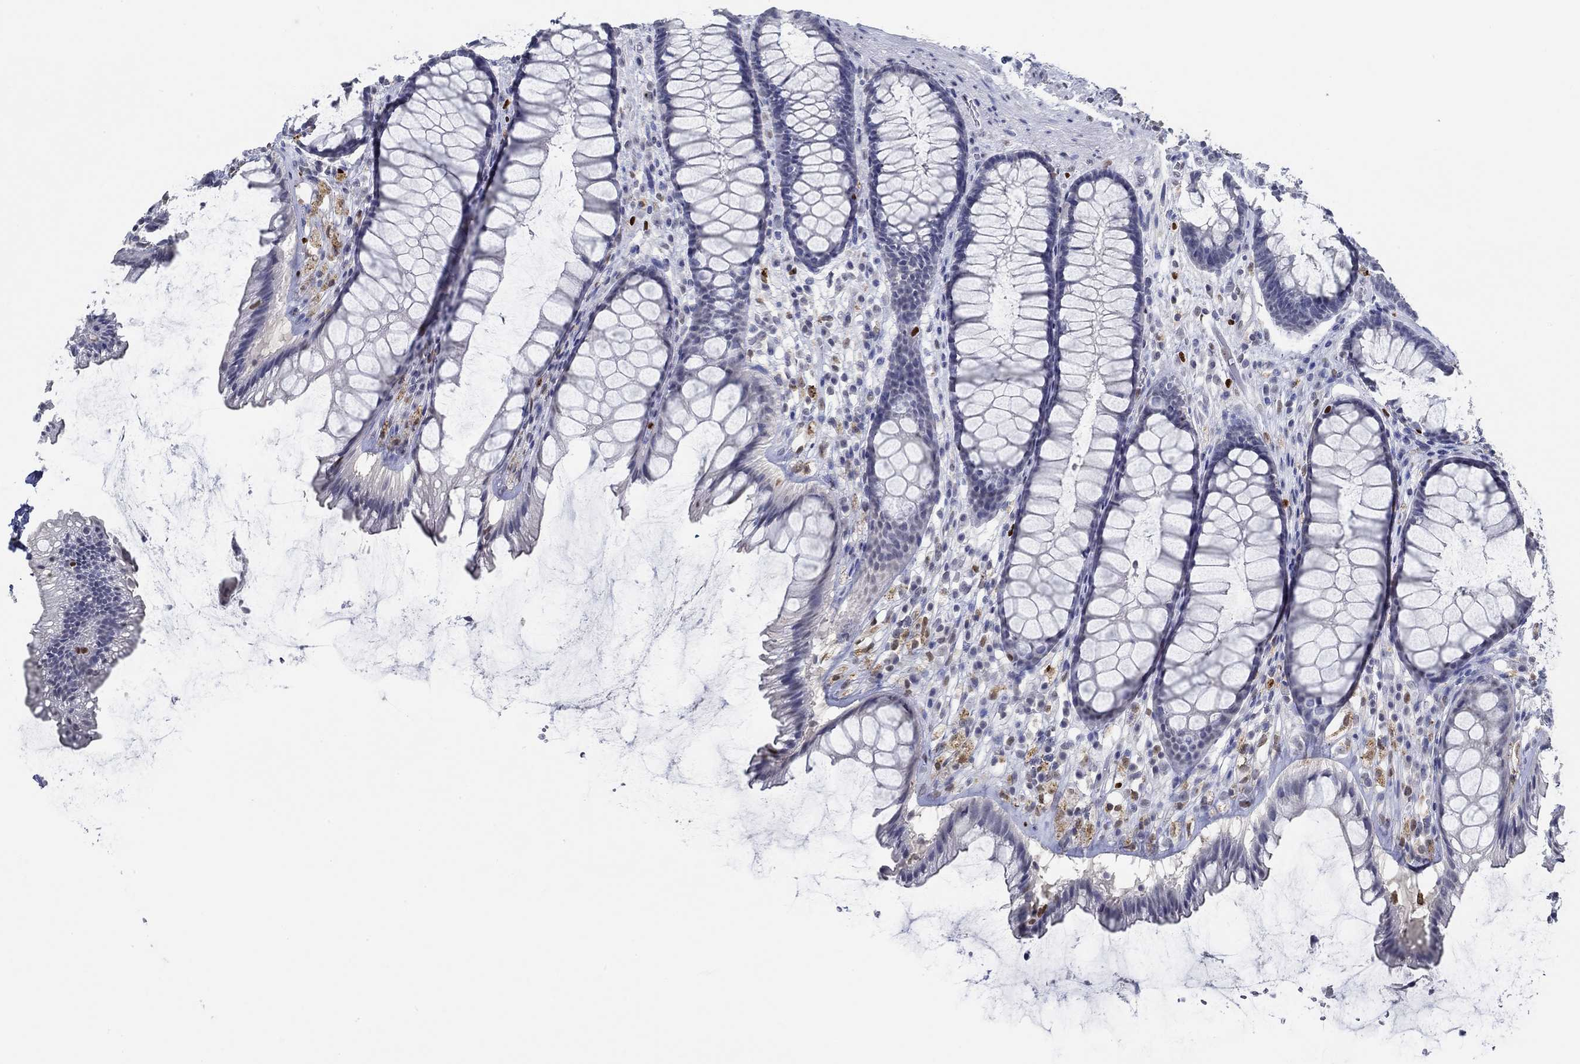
{"staining": {"intensity": "negative", "quantity": "none", "location": "none"}, "tissue": "rectum", "cell_type": "Glandular cells", "image_type": "normal", "snomed": [{"axis": "morphology", "description": "Normal tissue, NOS"}, {"axis": "topography", "description": "Rectum"}], "caption": "This micrograph is of benign rectum stained with immunohistochemistry to label a protein in brown with the nuclei are counter-stained blue. There is no positivity in glandular cells. (Stains: DAB immunohistochemistry with hematoxylin counter stain, Microscopy: brightfield microscopy at high magnification).", "gene": "GATA2", "patient": {"sex": "male", "age": 72}}